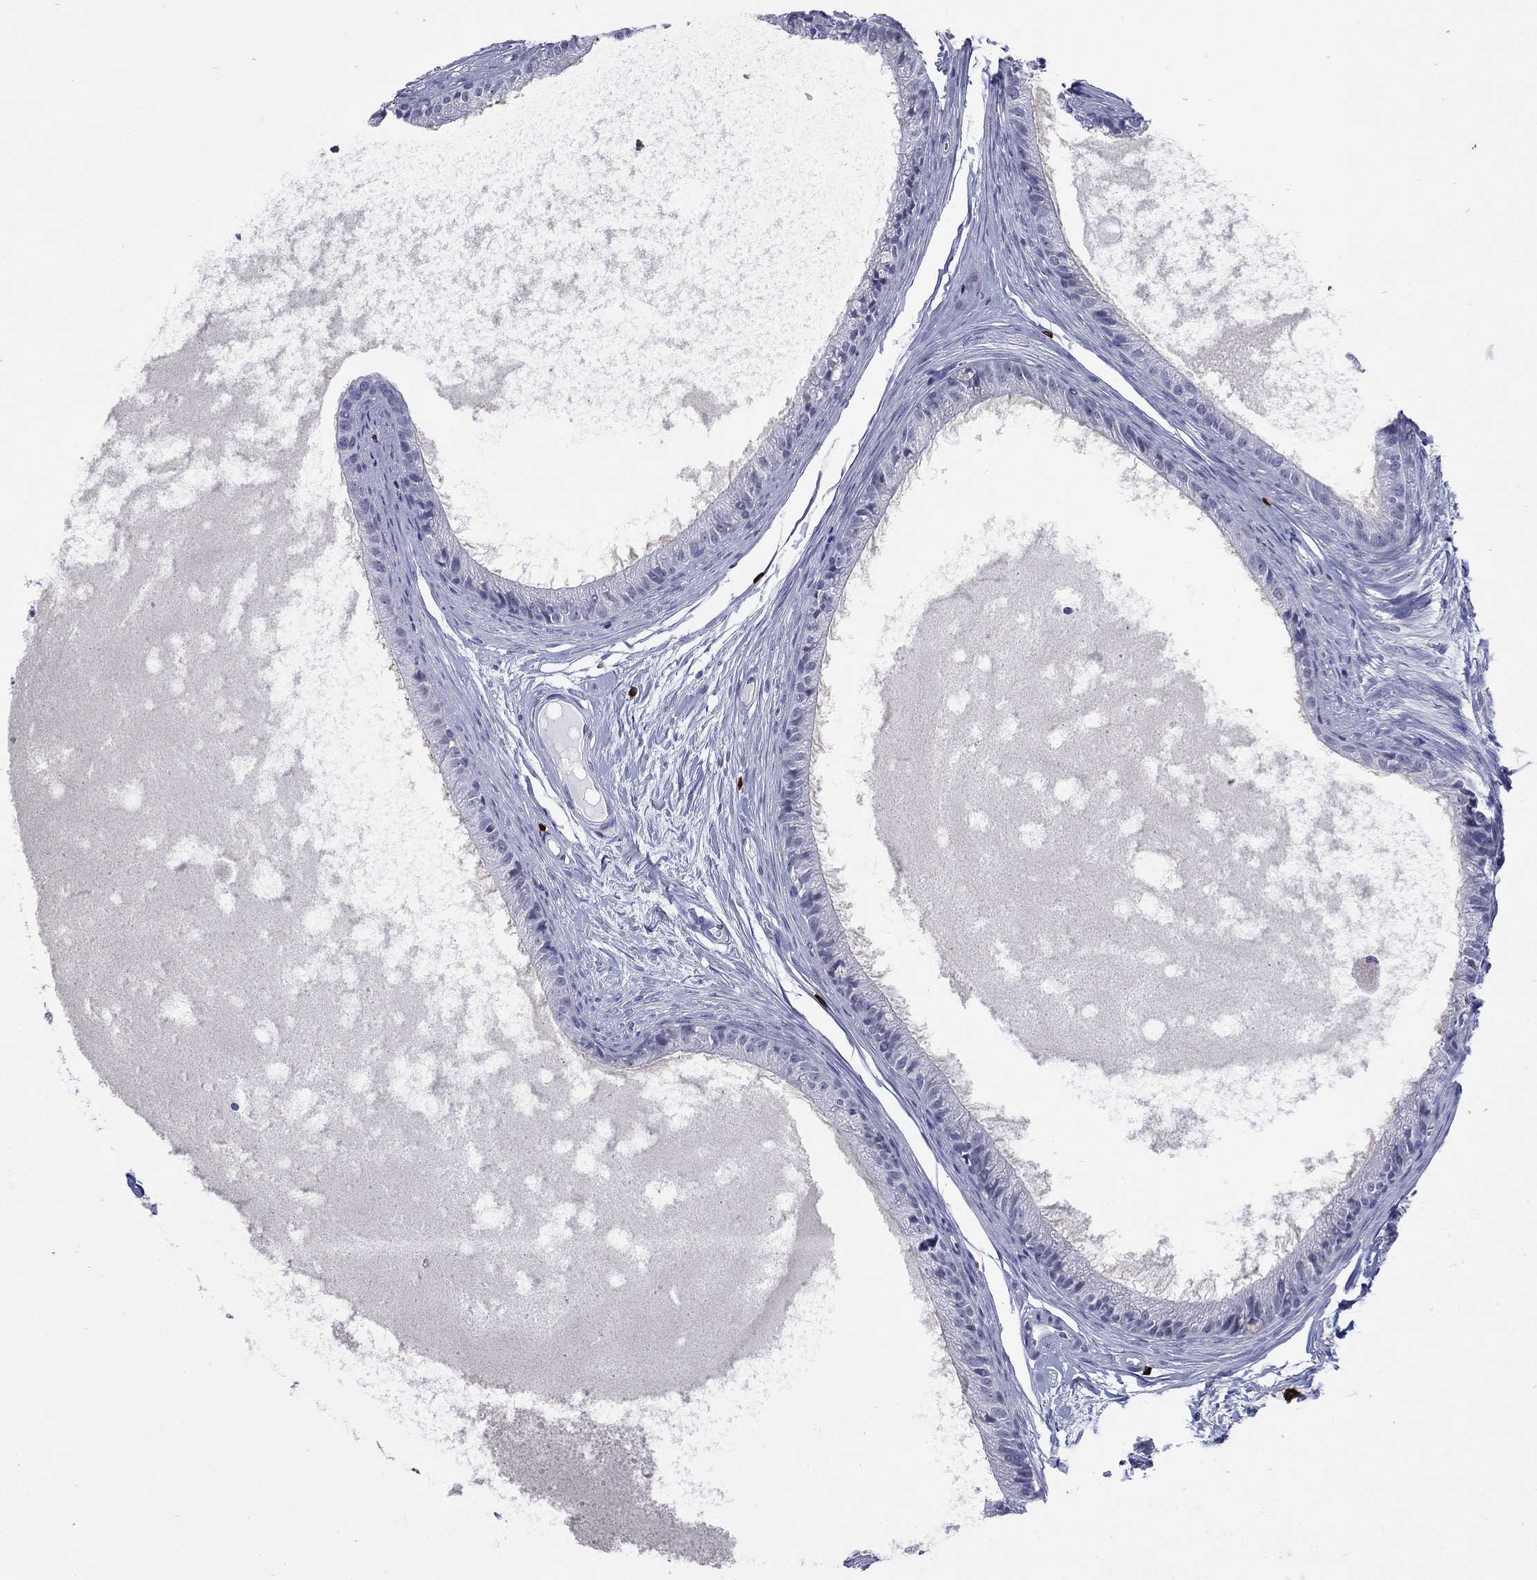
{"staining": {"intensity": "weak", "quantity": "<25%", "location": "cytoplasmic/membranous"}, "tissue": "epididymis", "cell_type": "Glandular cells", "image_type": "normal", "snomed": [{"axis": "morphology", "description": "Normal tissue, NOS"}, {"axis": "topography", "description": "Epididymis"}], "caption": "Epididymis was stained to show a protein in brown. There is no significant staining in glandular cells. (DAB (3,3'-diaminobenzidine) immunohistochemistry (IHC) with hematoxylin counter stain).", "gene": "ECEL1", "patient": {"sex": "male", "age": 51}}